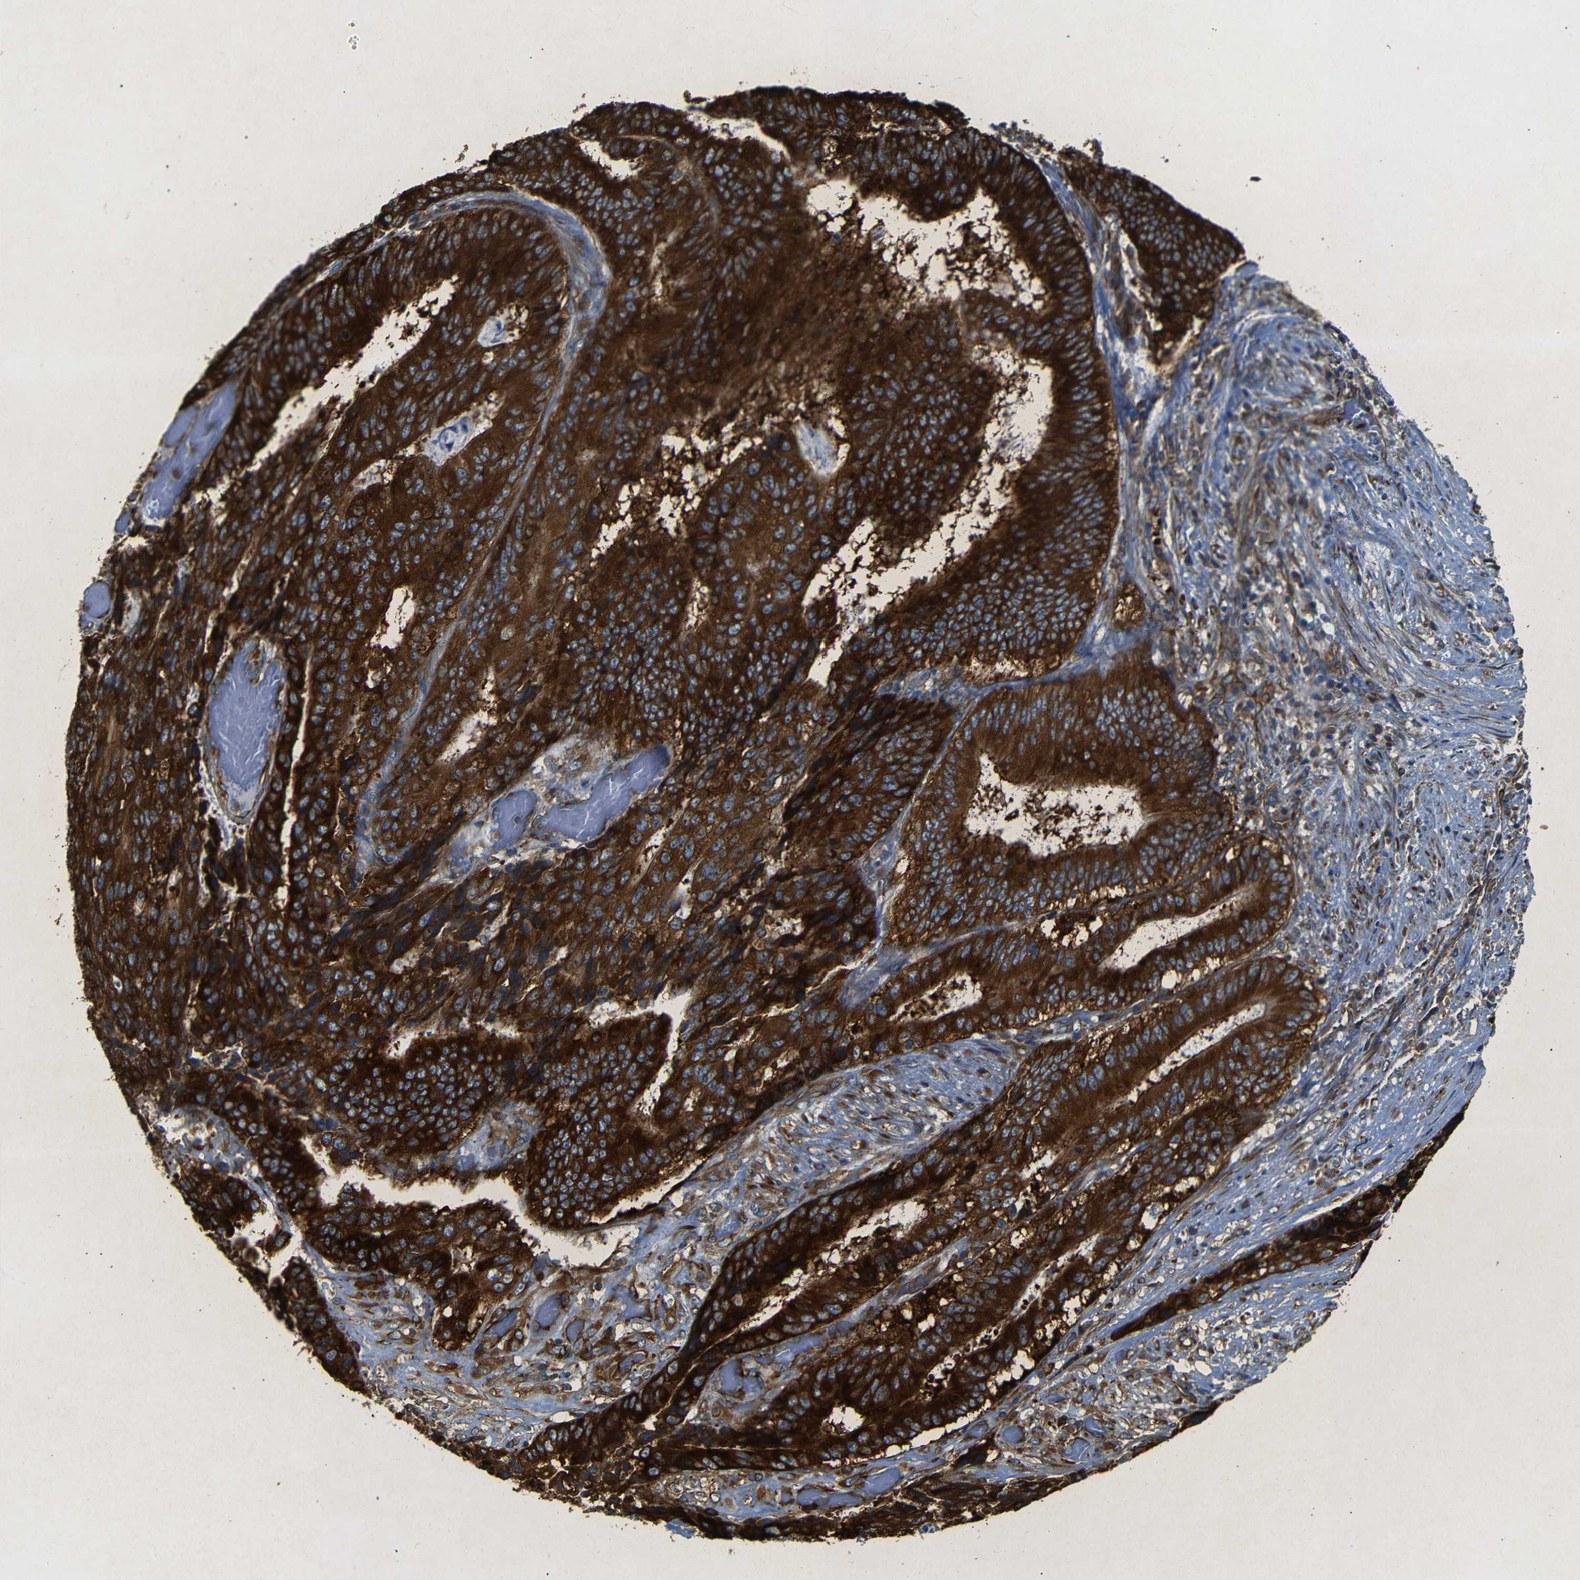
{"staining": {"intensity": "strong", "quantity": ">75%", "location": "cytoplasmic/membranous"}, "tissue": "colorectal cancer", "cell_type": "Tumor cells", "image_type": "cancer", "snomed": [{"axis": "morphology", "description": "Adenocarcinoma, NOS"}, {"axis": "topography", "description": "Rectum"}], "caption": "The image exhibits immunohistochemical staining of colorectal cancer (adenocarcinoma). There is strong cytoplasmic/membranous staining is identified in approximately >75% of tumor cells.", "gene": "BTF3", "patient": {"sex": "male", "age": 72}}